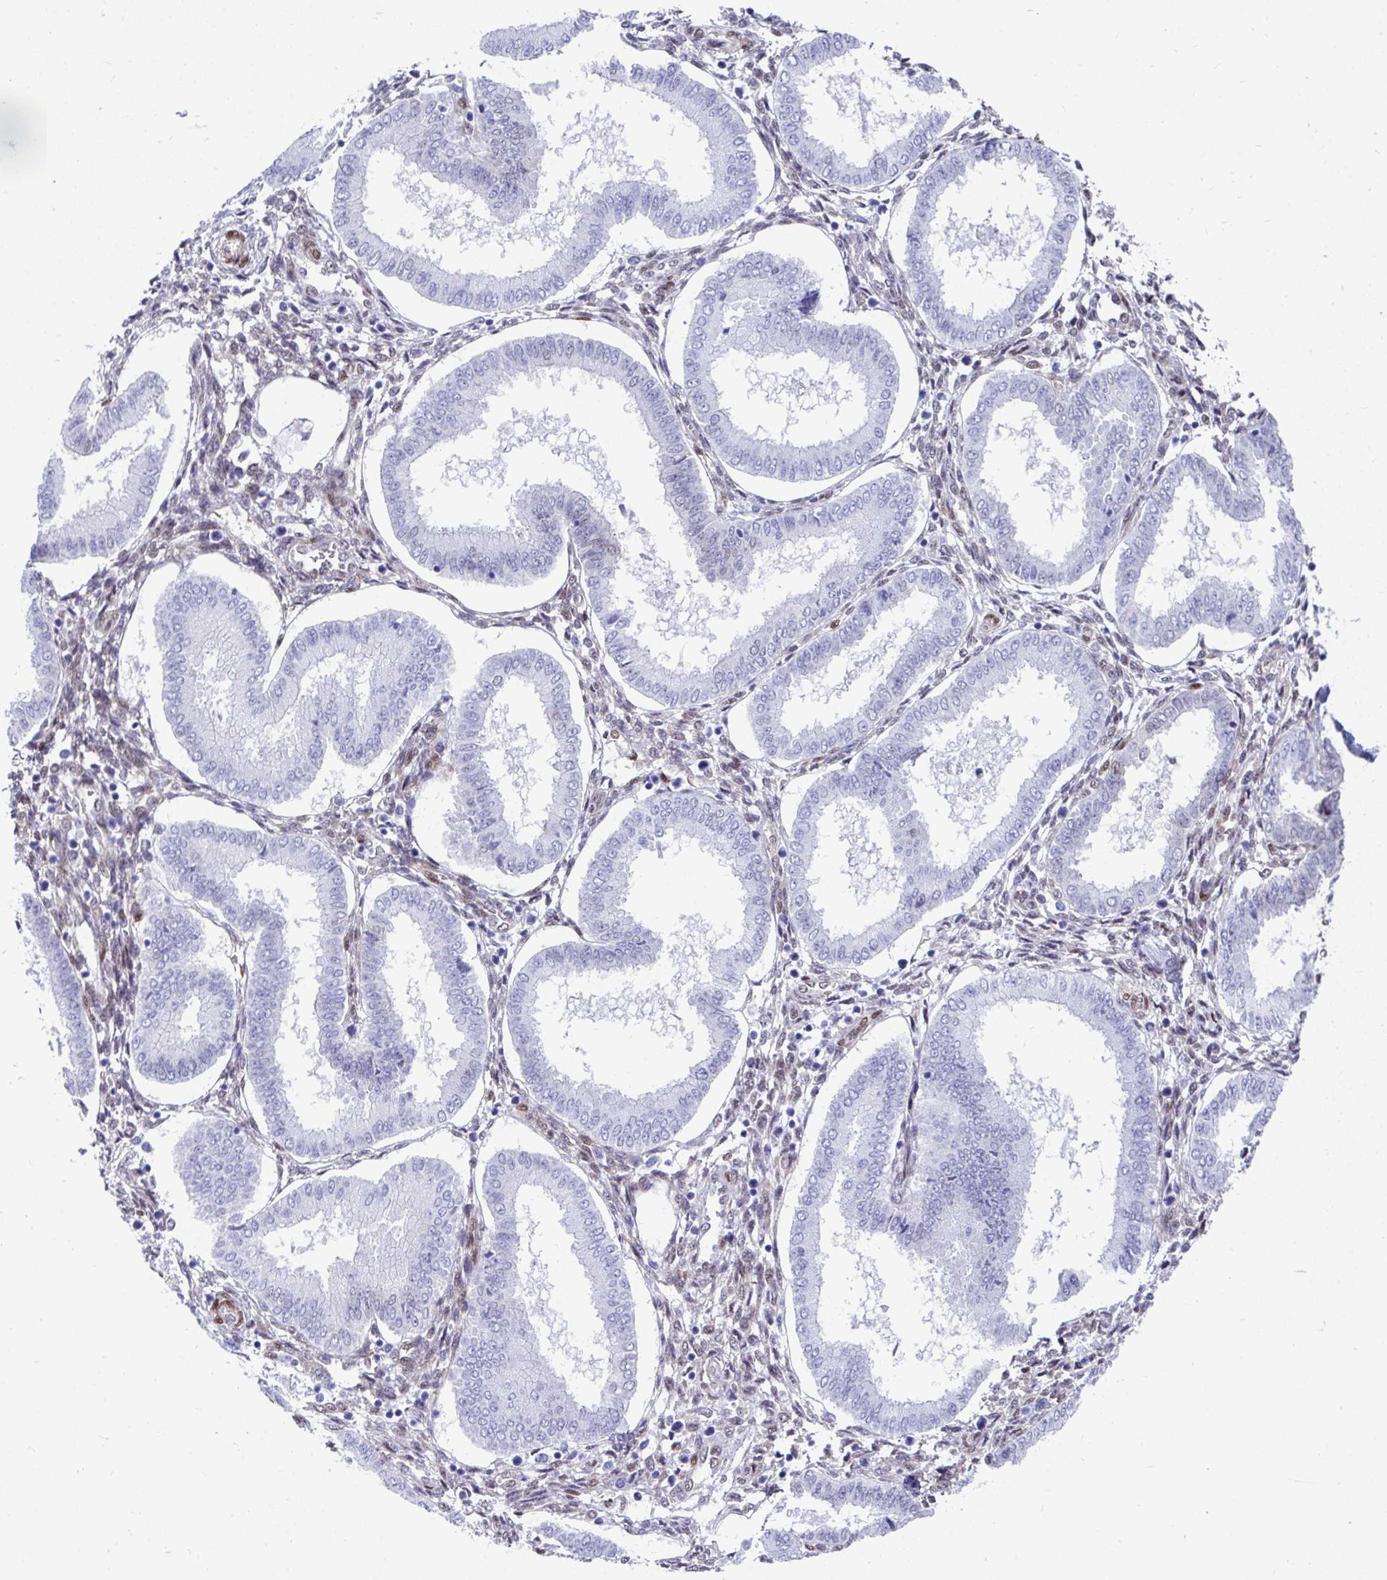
{"staining": {"intensity": "moderate", "quantity": "25%-75%", "location": "cytoplasmic/membranous,nuclear"}, "tissue": "endometrium", "cell_type": "Cells in endometrial stroma", "image_type": "normal", "snomed": [{"axis": "morphology", "description": "Normal tissue, NOS"}, {"axis": "topography", "description": "Endometrium"}], "caption": "Protein staining demonstrates moderate cytoplasmic/membranous,nuclear staining in approximately 25%-75% of cells in endometrial stroma in normal endometrium.", "gene": "RBPMS", "patient": {"sex": "female", "age": 24}}